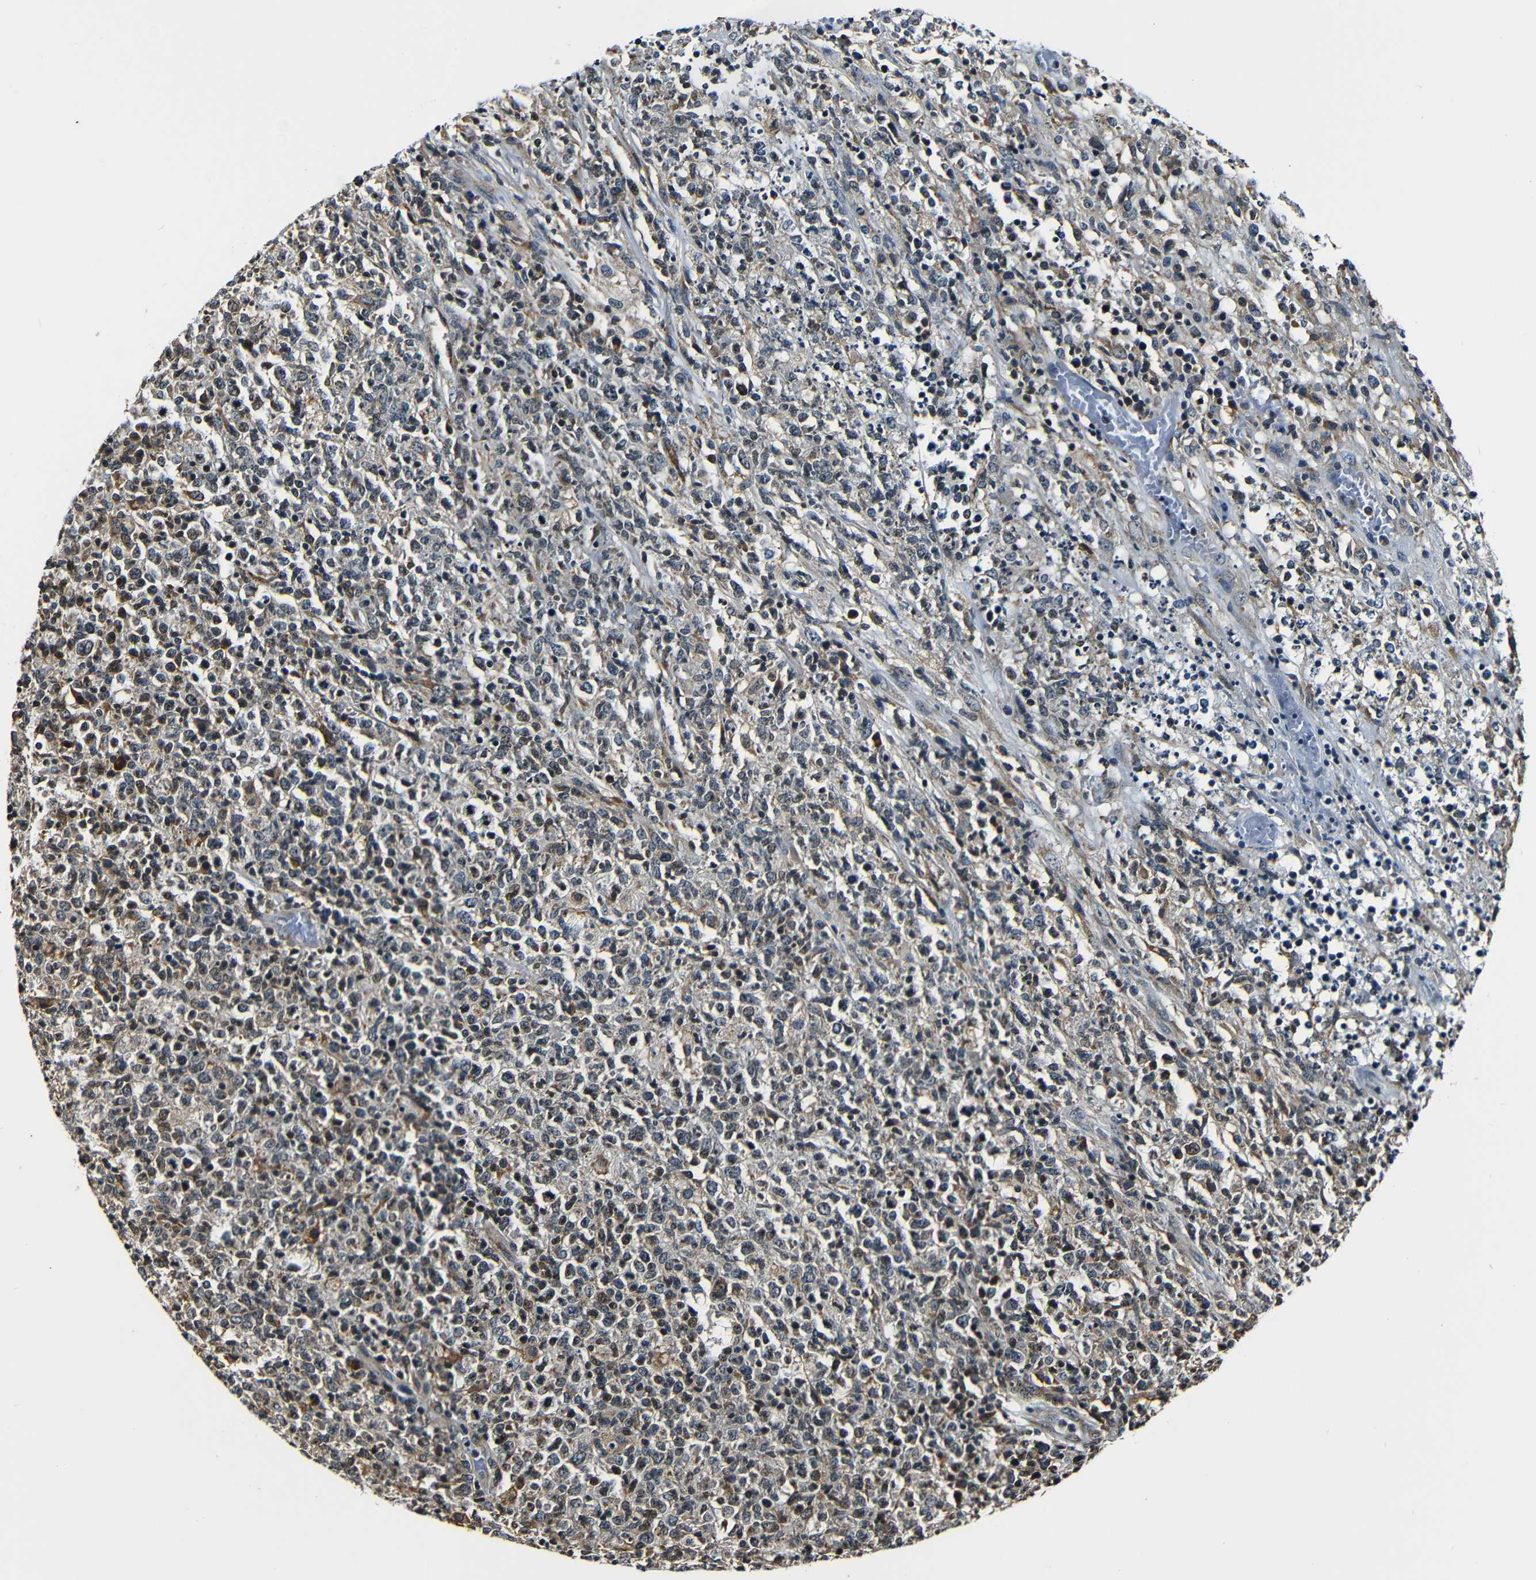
{"staining": {"intensity": "weak", "quantity": "25%-75%", "location": "cytoplasmic/membranous,nuclear"}, "tissue": "lymphoma", "cell_type": "Tumor cells", "image_type": "cancer", "snomed": [{"axis": "morphology", "description": "Malignant lymphoma, non-Hodgkin's type, High grade"}, {"axis": "topography", "description": "Lymph node"}], "caption": "High-grade malignant lymphoma, non-Hodgkin's type tissue exhibits weak cytoplasmic/membranous and nuclear staining in about 25%-75% of tumor cells", "gene": "NCBP3", "patient": {"sex": "female", "age": 84}}